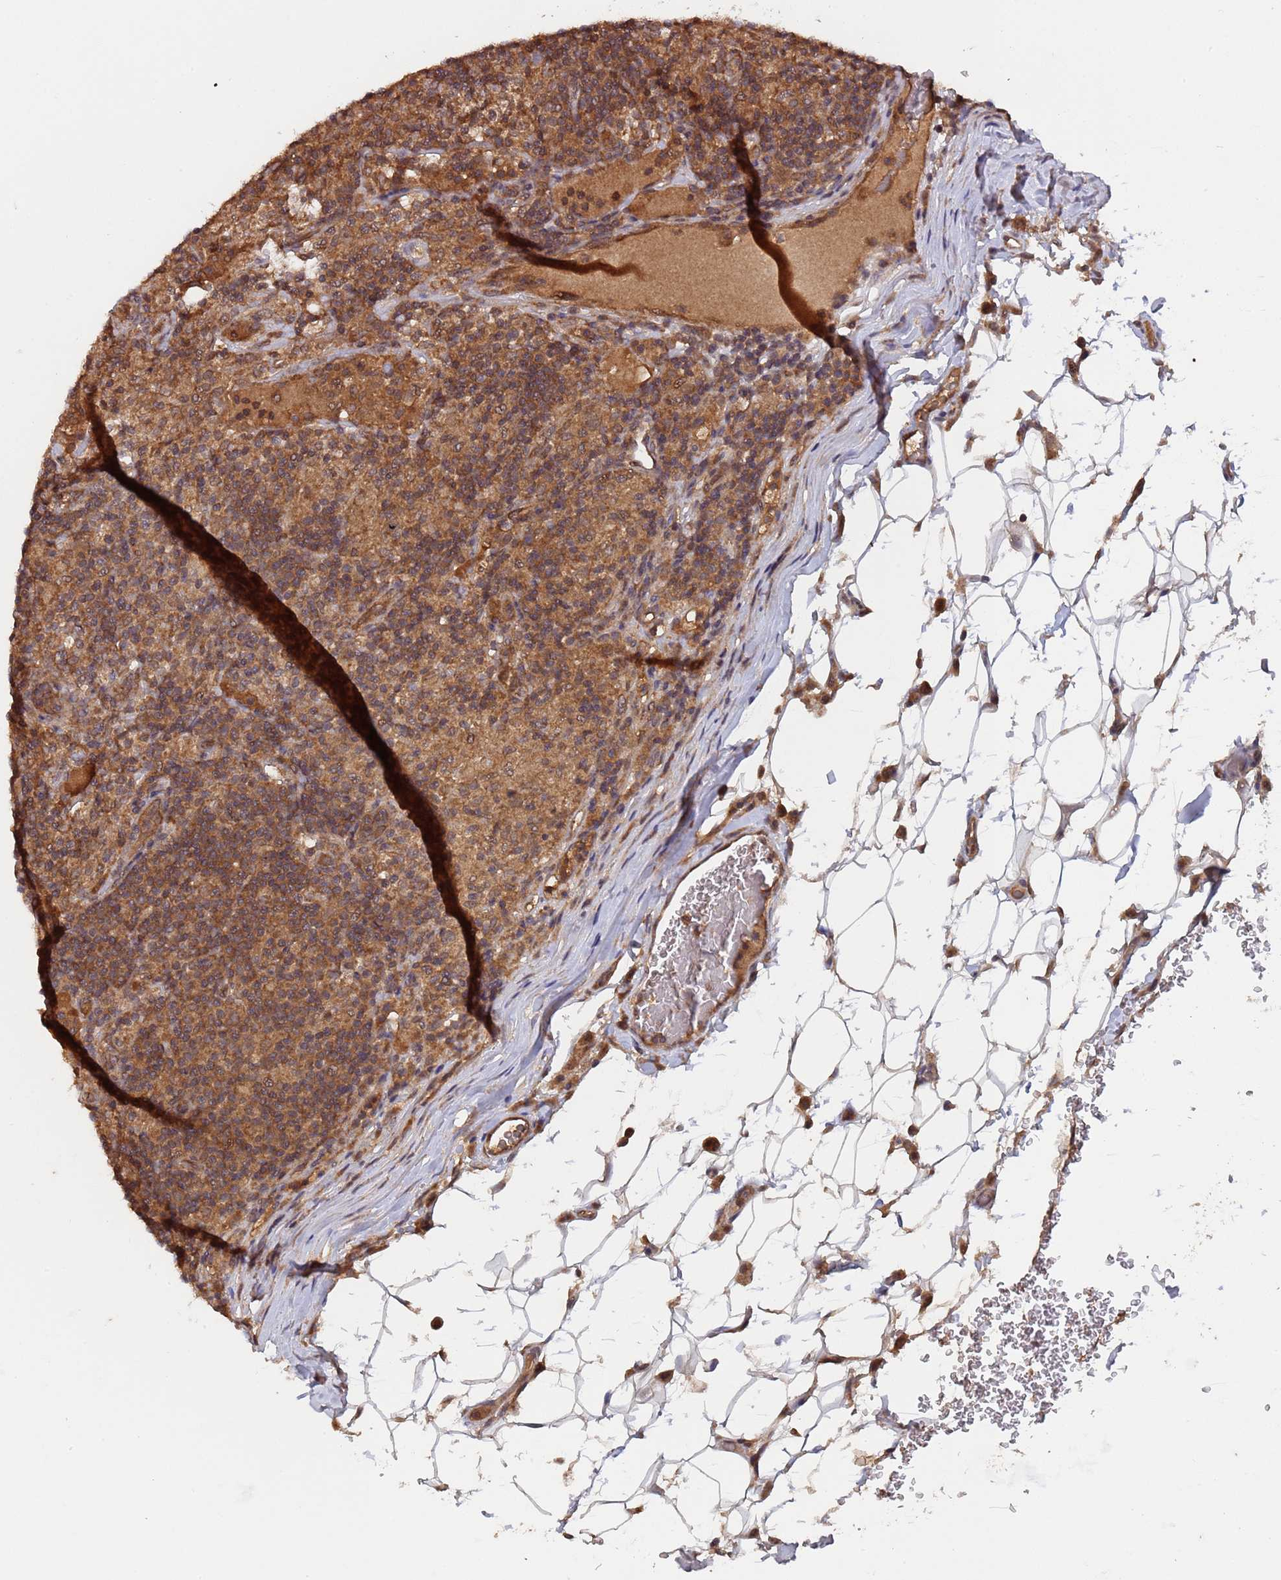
{"staining": {"intensity": "moderate", "quantity": ">75%", "location": "cytoplasmic/membranous,nuclear"}, "tissue": "lymphoma", "cell_type": "Tumor cells", "image_type": "cancer", "snomed": [{"axis": "morphology", "description": "Hodgkin's disease, NOS"}, {"axis": "topography", "description": "Lymph node"}], "caption": "Hodgkin's disease was stained to show a protein in brown. There is medium levels of moderate cytoplasmic/membranous and nuclear positivity in approximately >75% of tumor cells. The staining was performed using DAB, with brown indicating positive protein expression. Nuclei are stained blue with hematoxylin.", "gene": "ERI1", "patient": {"sex": "male", "age": 70}}